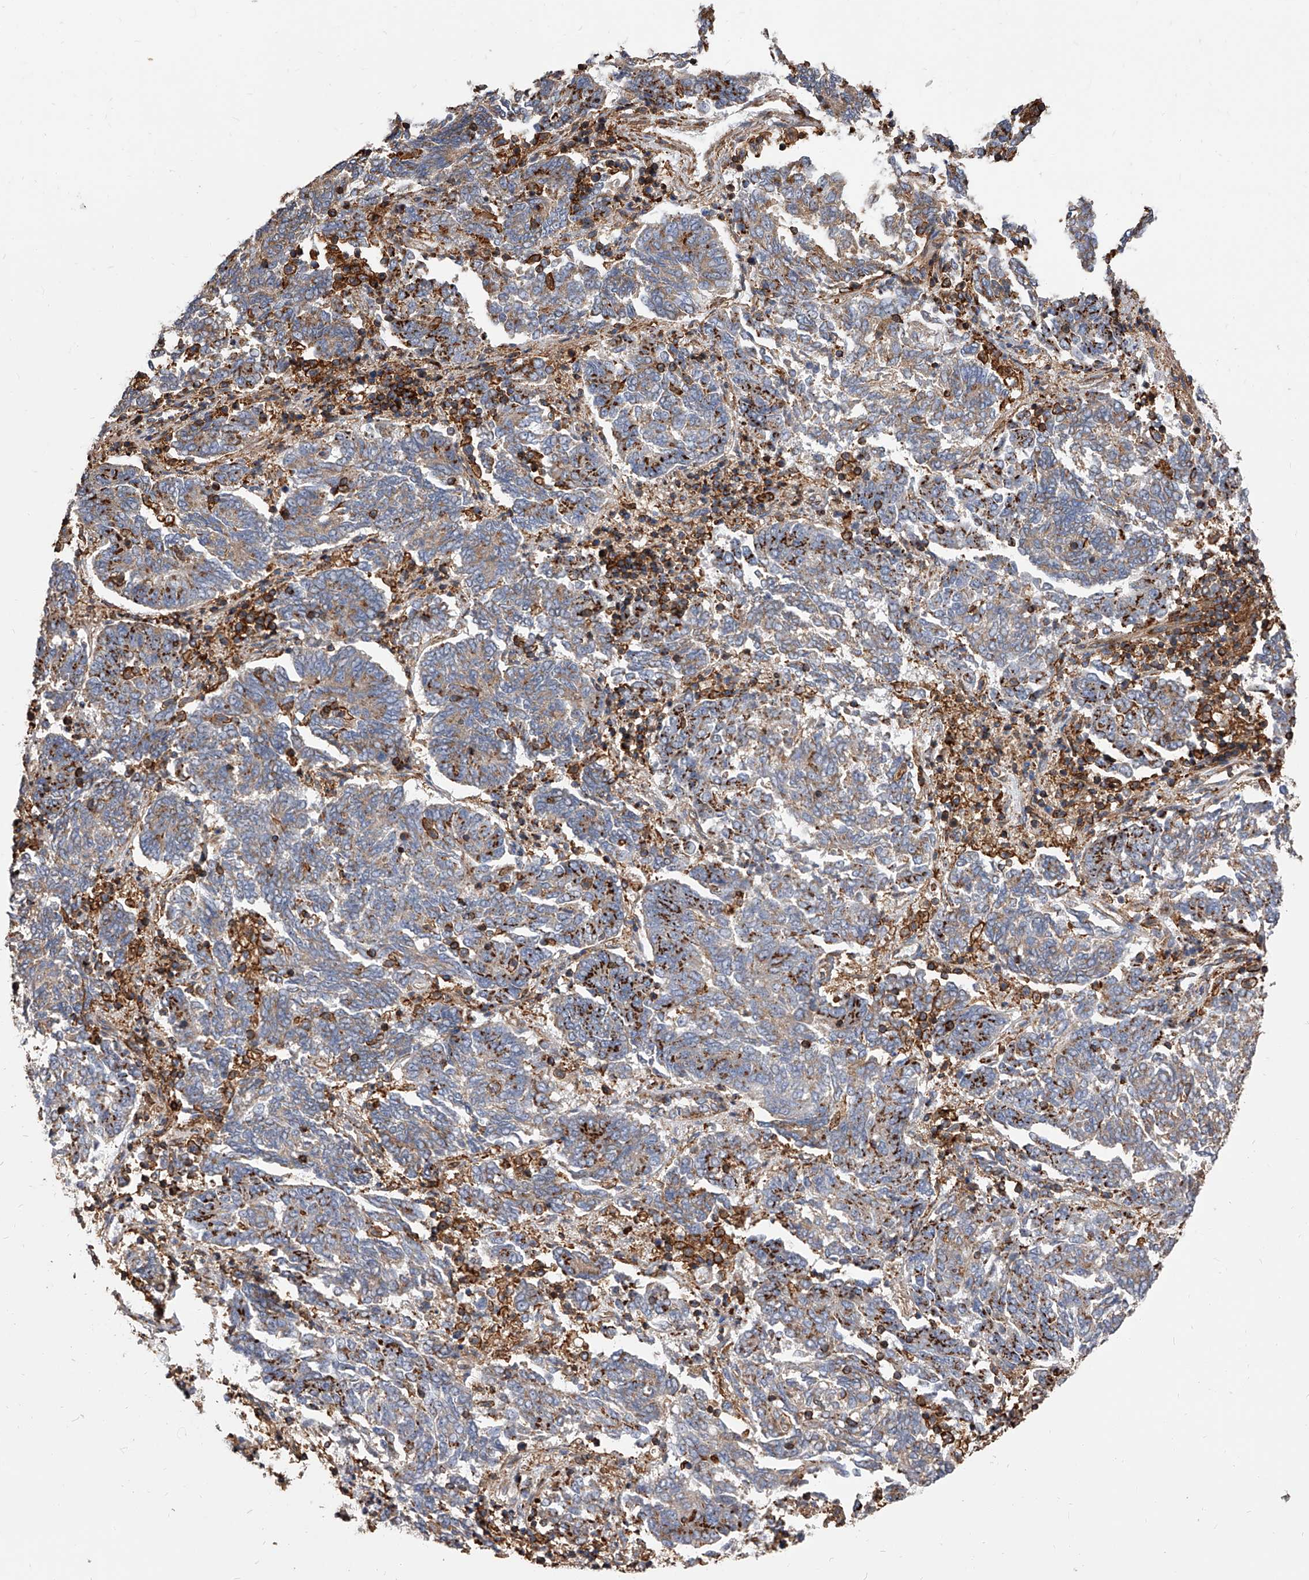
{"staining": {"intensity": "moderate", "quantity": "25%-75%", "location": "cytoplasmic/membranous"}, "tissue": "endometrial cancer", "cell_type": "Tumor cells", "image_type": "cancer", "snomed": [{"axis": "morphology", "description": "Adenocarcinoma, NOS"}, {"axis": "topography", "description": "Endometrium"}], "caption": "The photomicrograph reveals immunohistochemical staining of endometrial adenocarcinoma. There is moderate cytoplasmic/membranous expression is present in about 25%-75% of tumor cells. (DAB = brown stain, brightfield microscopy at high magnification).", "gene": "PISD", "patient": {"sex": "female", "age": 80}}